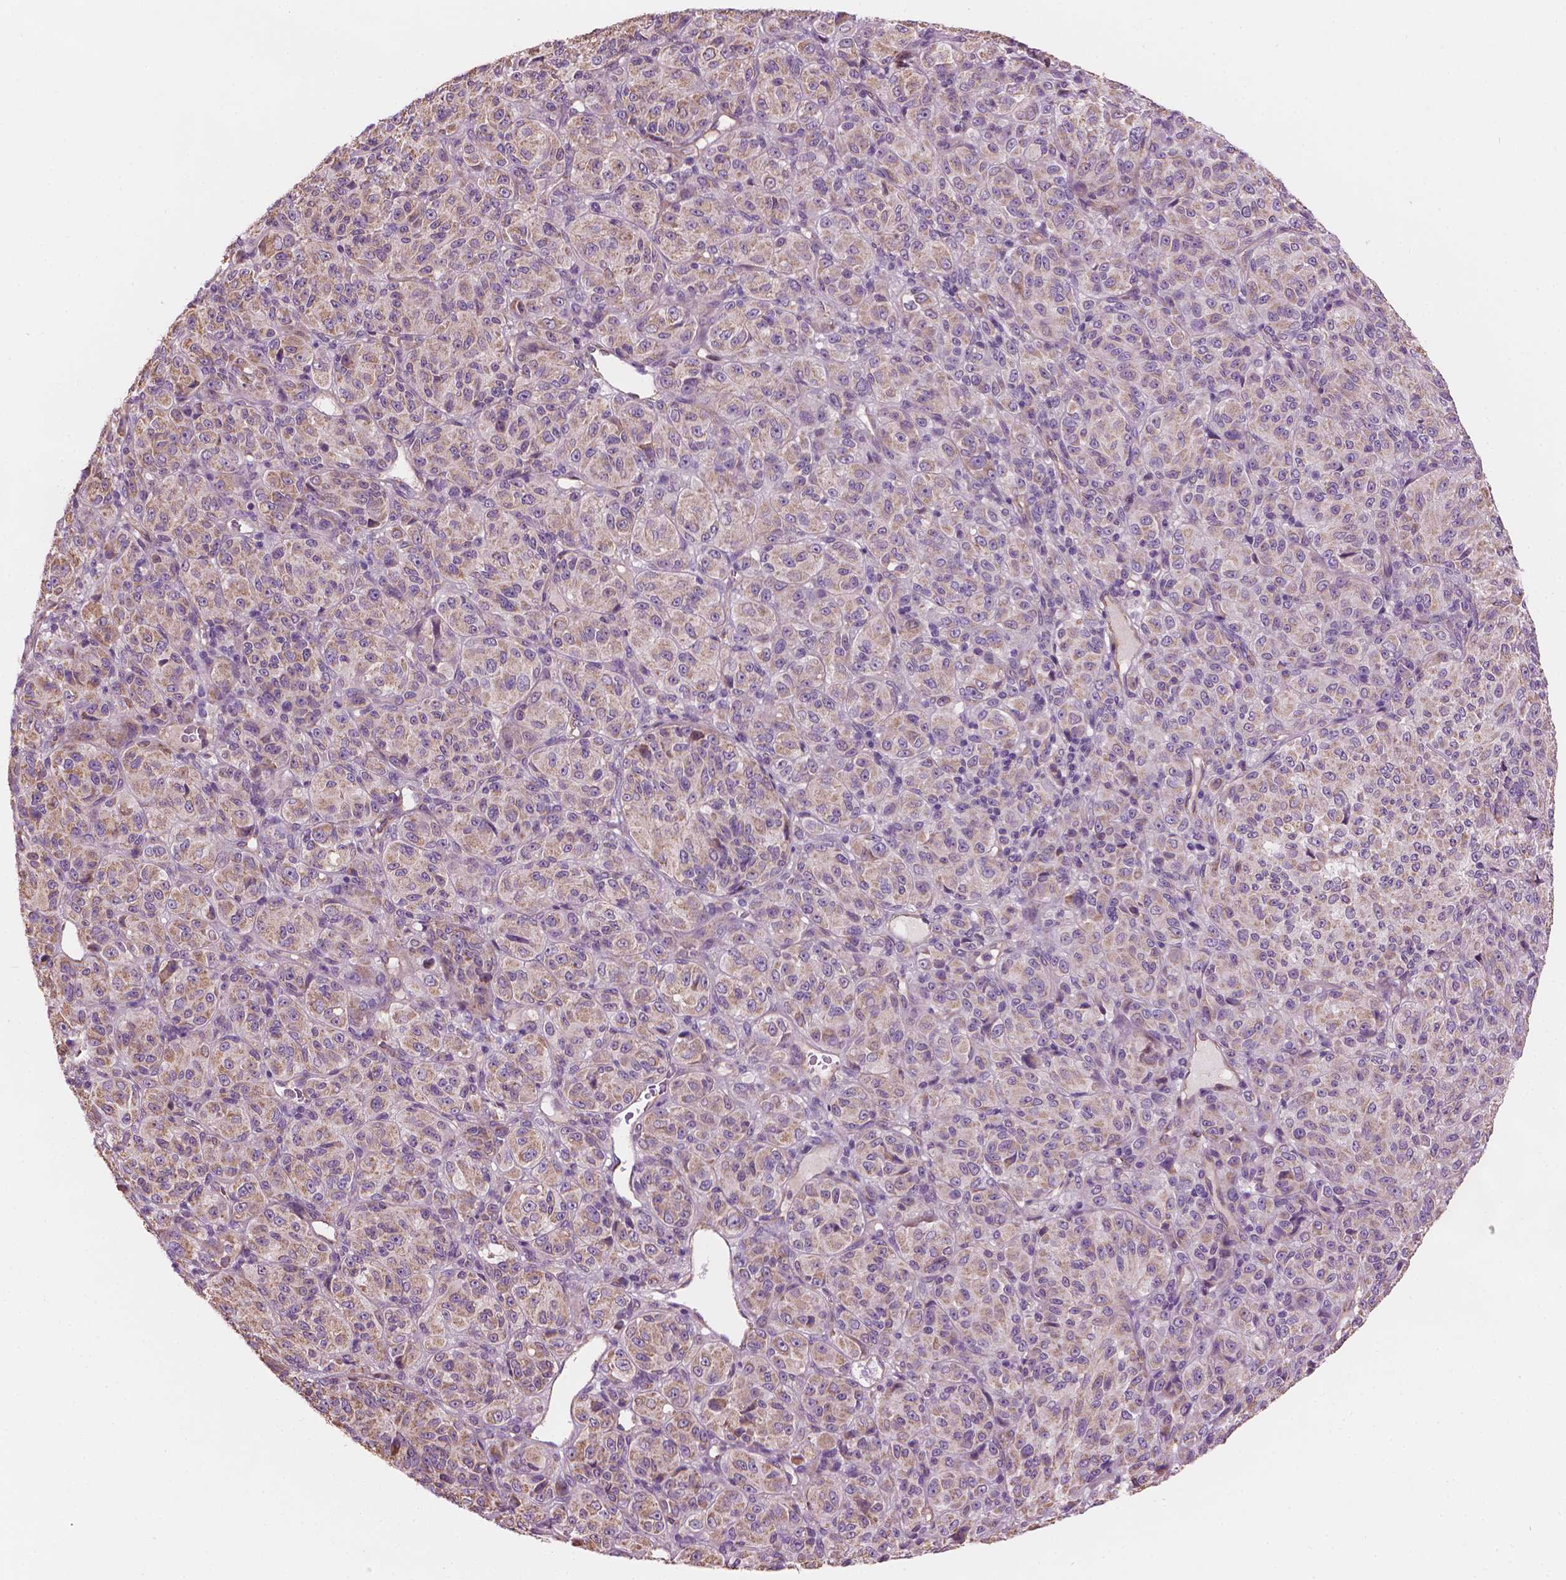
{"staining": {"intensity": "weak", "quantity": "<25%", "location": "cytoplasmic/membranous"}, "tissue": "melanoma", "cell_type": "Tumor cells", "image_type": "cancer", "snomed": [{"axis": "morphology", "description": "Malignant melanoma, Metastatic site"}, {"axis": "topography", "description": "Brain"}], "caption": "There is no significant positivity in tumor cells of melanoma.", "gene": "TTC29", "patient": {"sex": "female", "age": 56}}